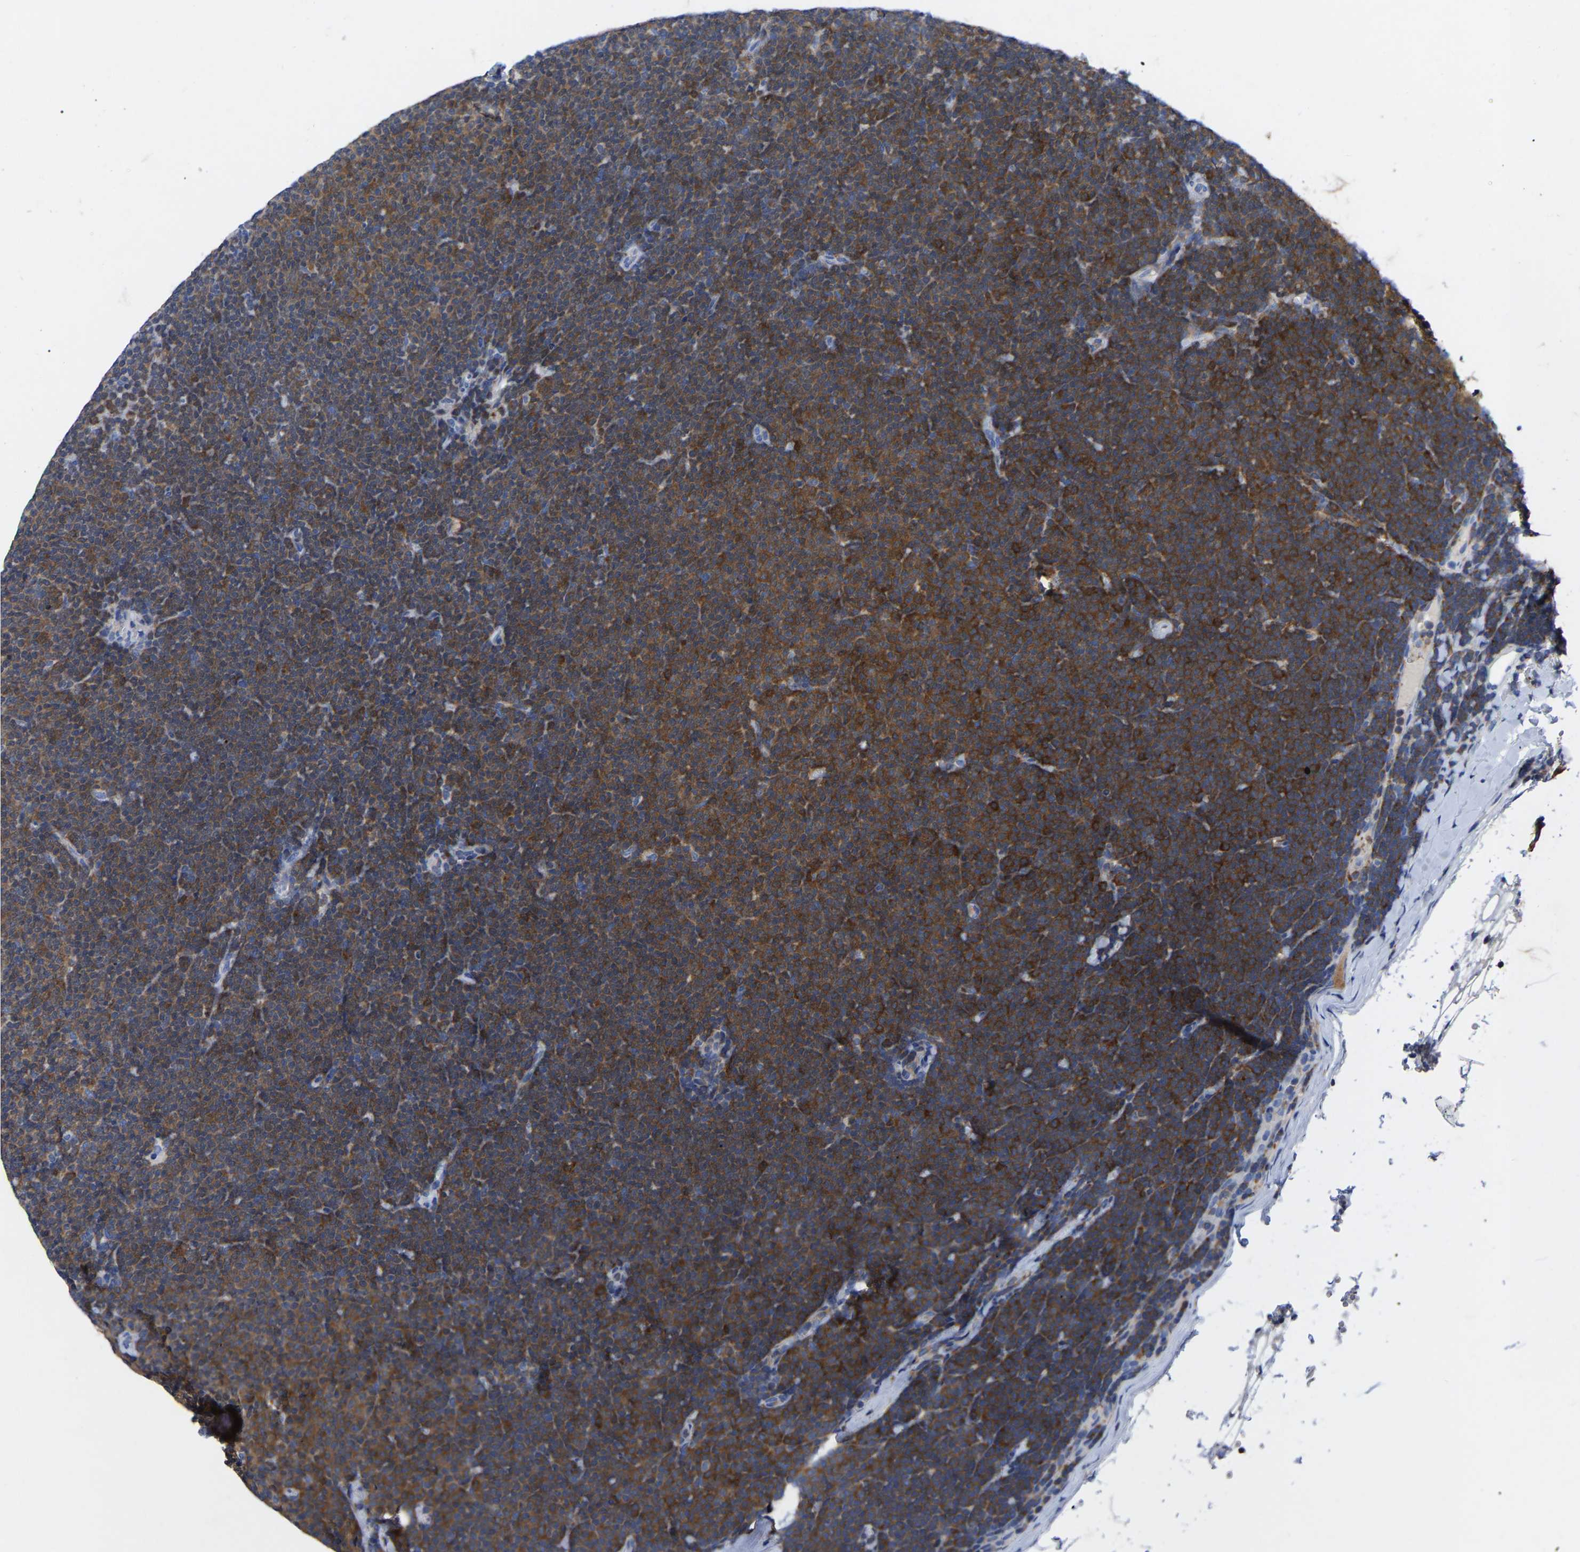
{"staining": {"intensity": "strong", "quantity": "25%-75%", "location": "cytoplasmic/membranous"}, "tissue": "lymphoma", "cell_type": "Tumor cells", "image_type": "cancer", "snomed": [{"axis": "morphology", "description": "Malignant lymphoma, non-Hodgkin's type, Low grade"}, {"axis": "topography", "description": "Lymph node"}], "caption": "Strong cytoplasmic/membranous staining for a protein is present in about 25%-75% of tumor cells of low-grade malignant lymphoma, non-Hodgkin's type using immunohistochemistry (IHC).", "gene": "PTPN7", "patient": {"sex": "female", "age": 53}}